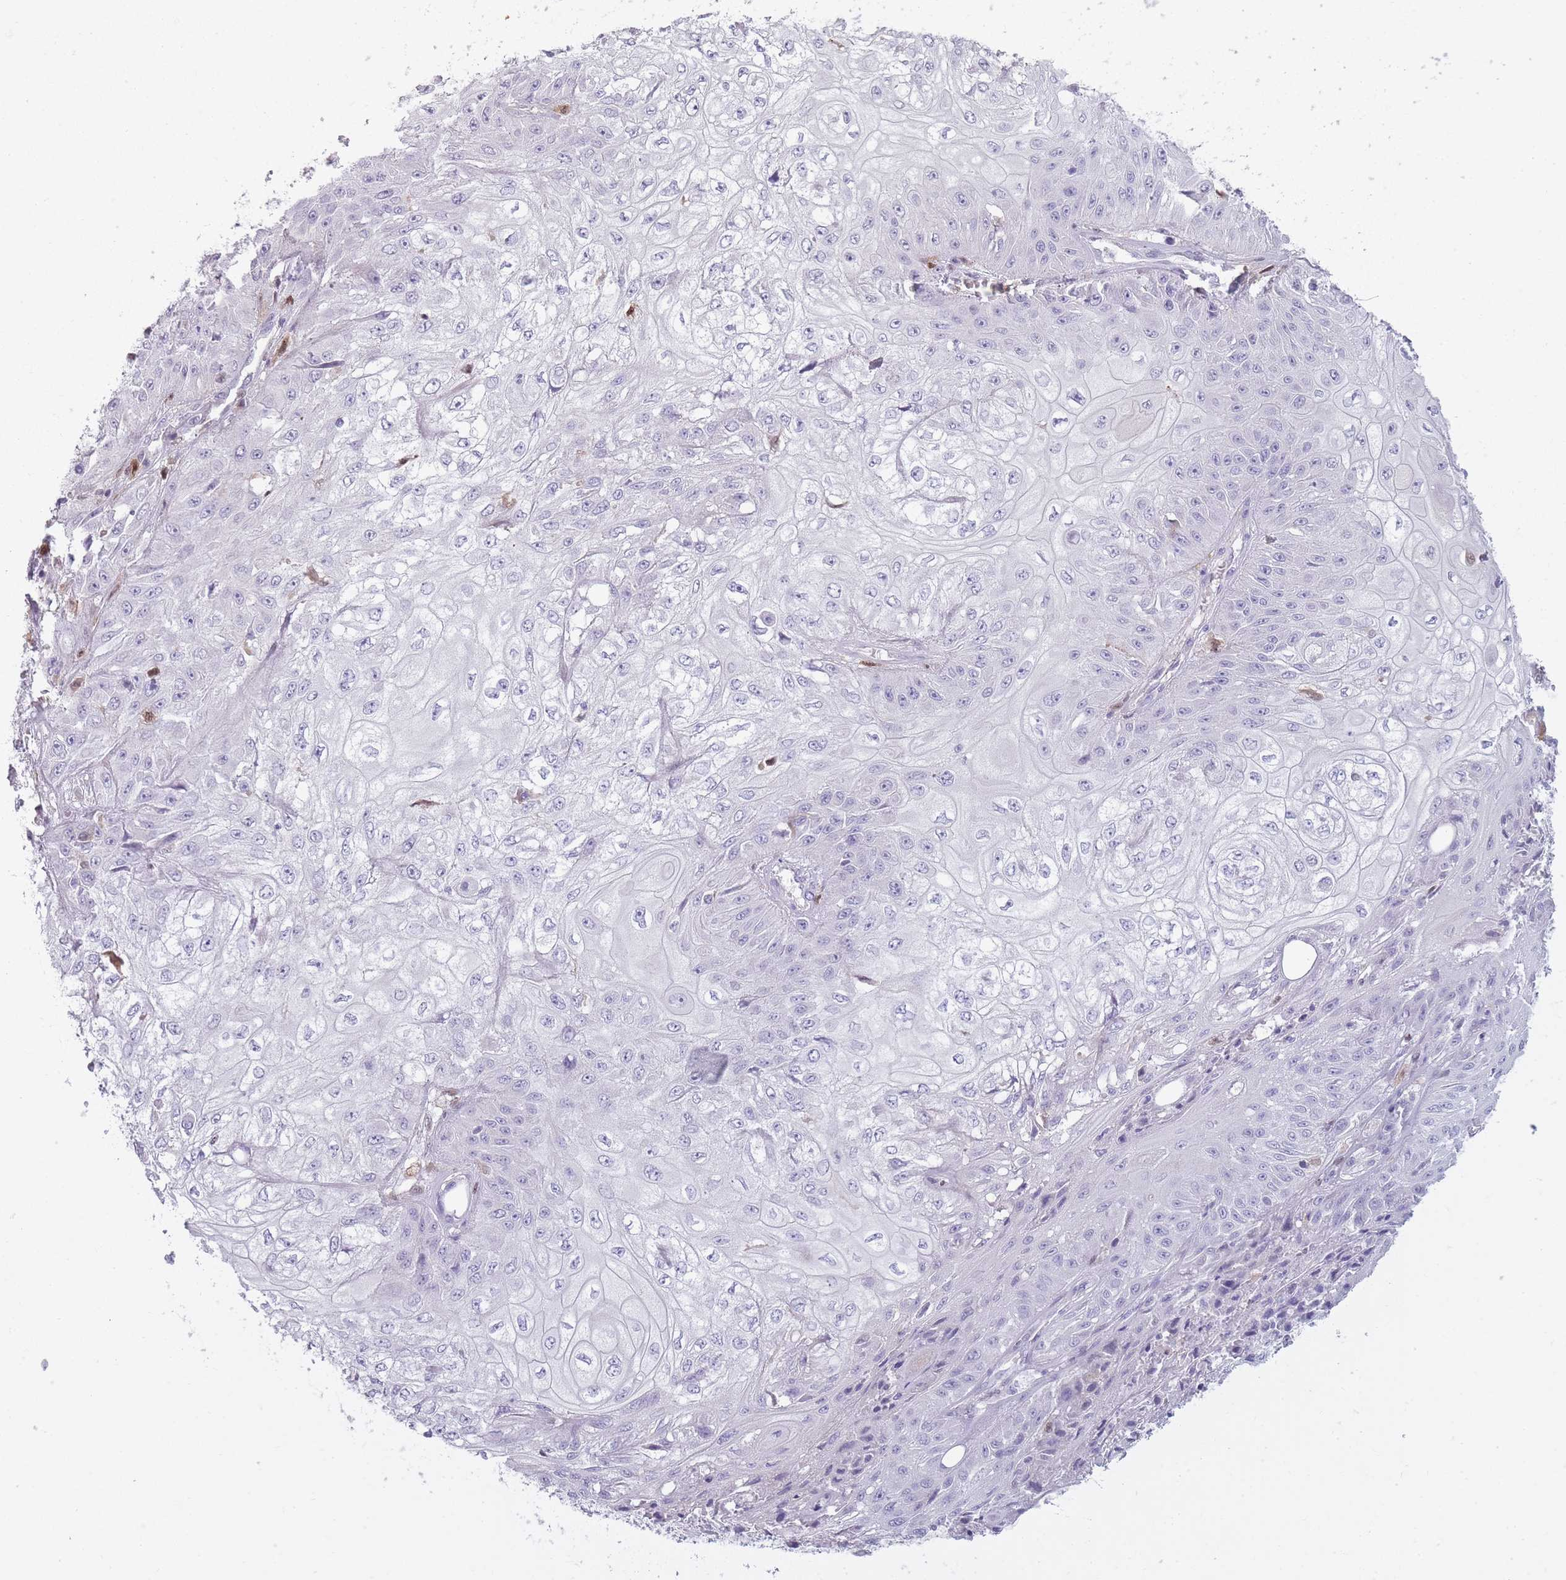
{"staining": {"intensity": "negative", "quantity": "none", "location": "none"}, "tissue": "skin cancer", "cell_type": "Tumor cells", "image_type": "cancer", "snomed": [{"axis": "morphology", "description": "Squamous cell carcinoma, NOS"}, {"axis": "morphology", "description": "Squamous cell carcinoma, metastatic, NOS"}, {"axis": "topography", "description": "Skin"}, {"axis": "topography", "description": "Lymph node"}], "caption": "DAB (3,3'-diaminobenzidine) immunohistochemical staining of skin cancer reveals no significant staining in tumor cells.", "gene": "LGALS9", "patient": {"sex": "male", "age": 75}}